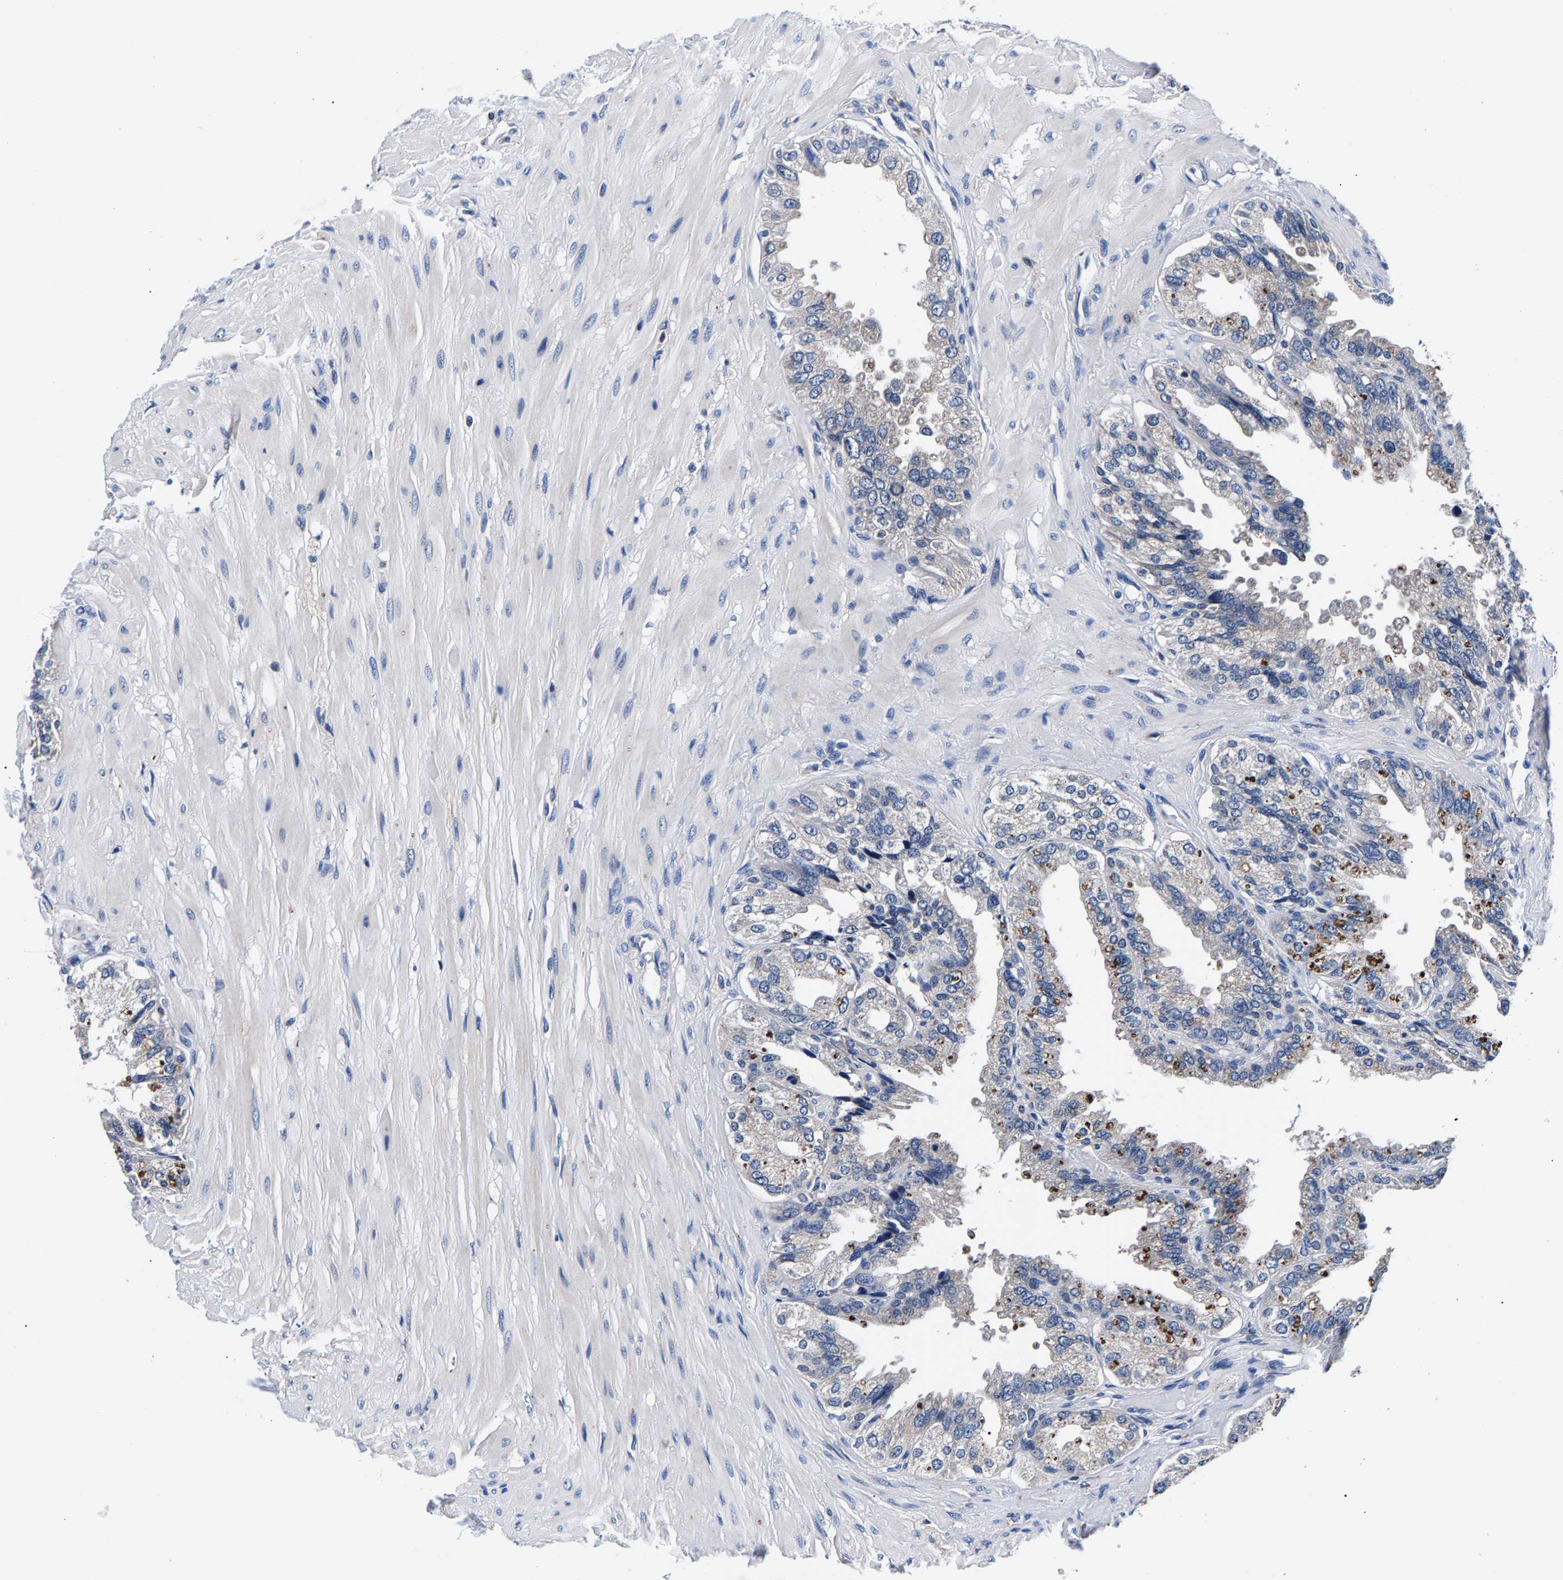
{"staining": {"intensity": "moderate", "quantity": "<25%", "location": "cytoplasmic/membranous"}, "tissue": "seminal vesicle", "cell_type": "Glandular cells", "image_type": "normal", "snomed": [{"axis": "morphology", "description": "Normal tissue, NOS"}, {"axis": "topography", "description": "Seminal veicle"}], "caption": "Immunohistochemistry of unremarkable human seminal vesicle reveals low levels of moderate cytoplasmic/membranous positivity in approximately <25% of glandular cells.", "gene": "PHF24", "patient": {"sex": "male", "age": 68}}